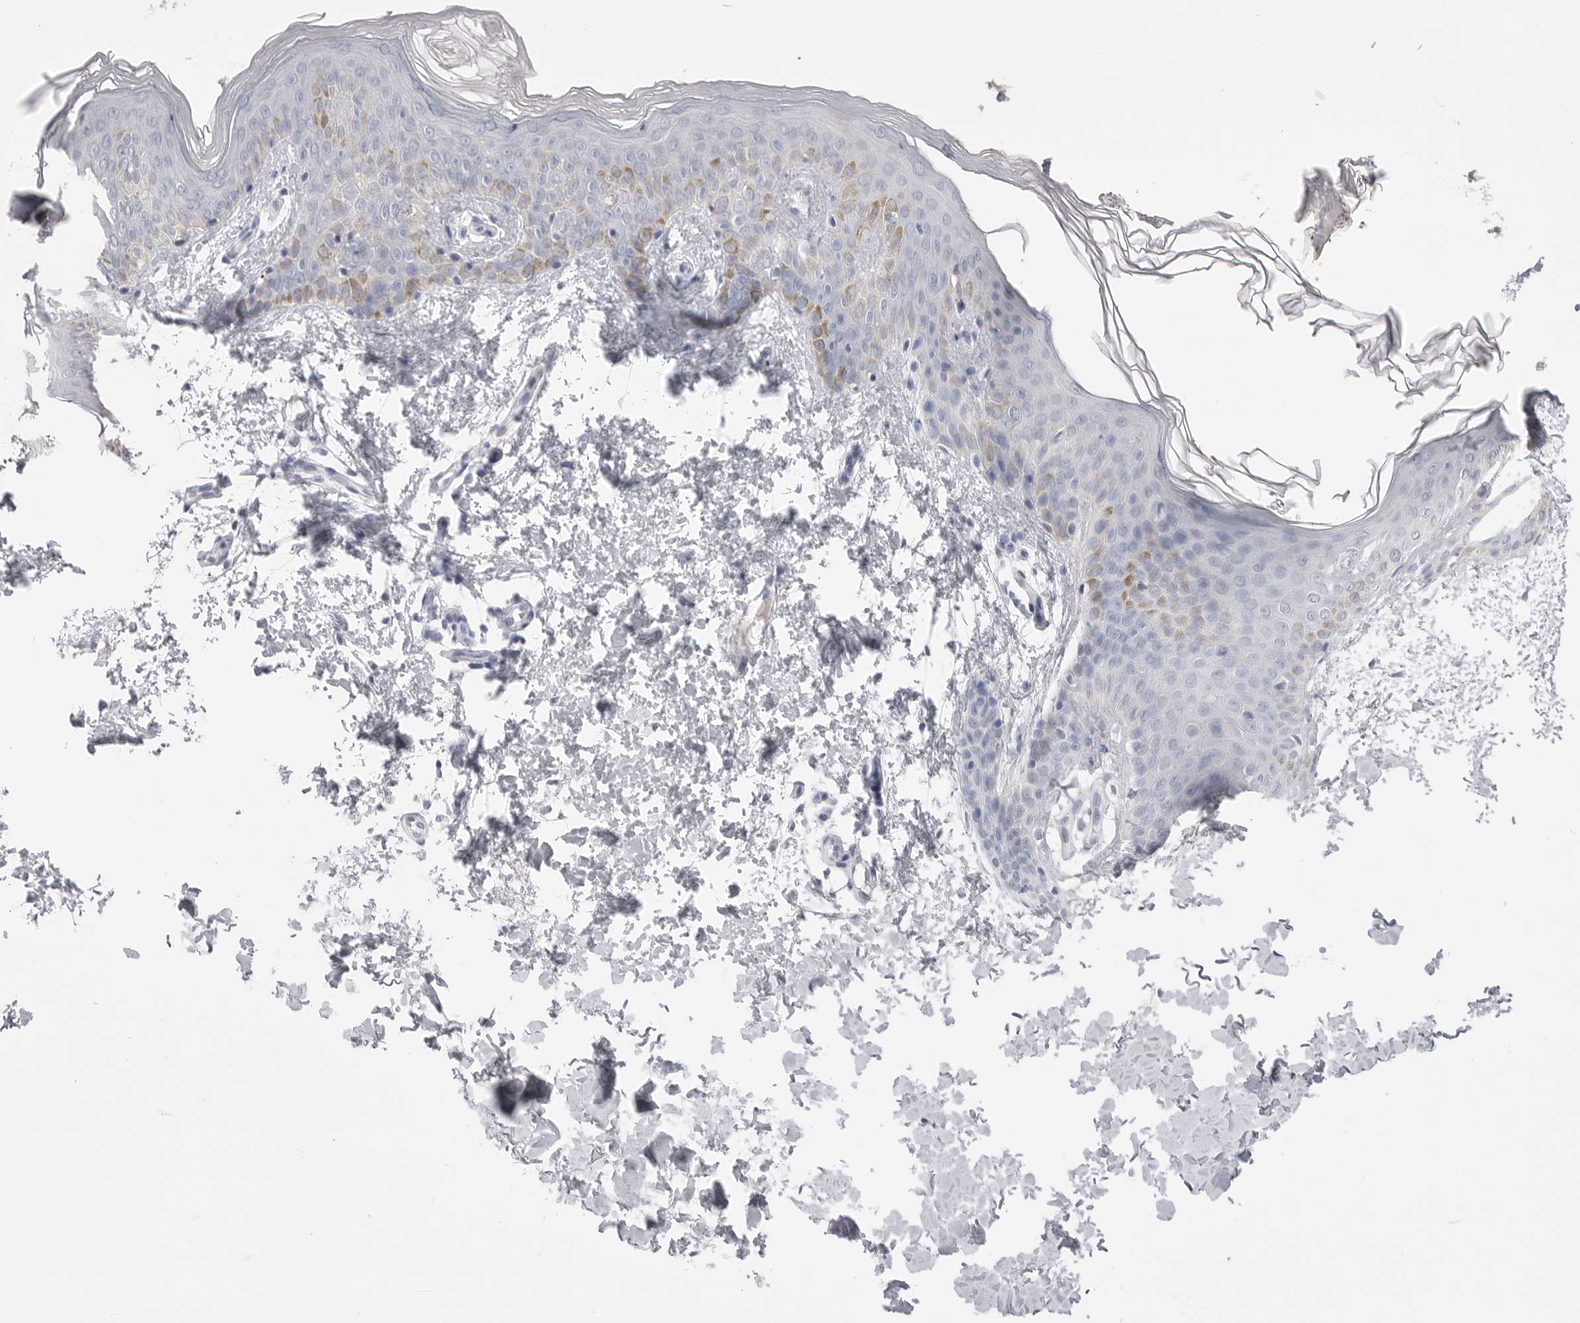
{"staining": {"intensity": "negative", "quantity": "none", "location": "none"}, "tissue": "skin", "cell_type": "Fibroblasts", "image_type": "normal", "snomed": [{"axis": "morphology", "description": "Normal tissue, NOS"}, {"axis": "morphology", "description": "Neoplasm, benign, NOS"}, {"axis": "topography", "description": "Skin"}, {"axis": "topography", "description": "Soft tissue"}], "caption": "Immunohistochemistry (IHC) of benign human skin exhibits no staining in fibroblasts.", "gene": "CPB1", "patient": {"sex": "male", "age": 26}}